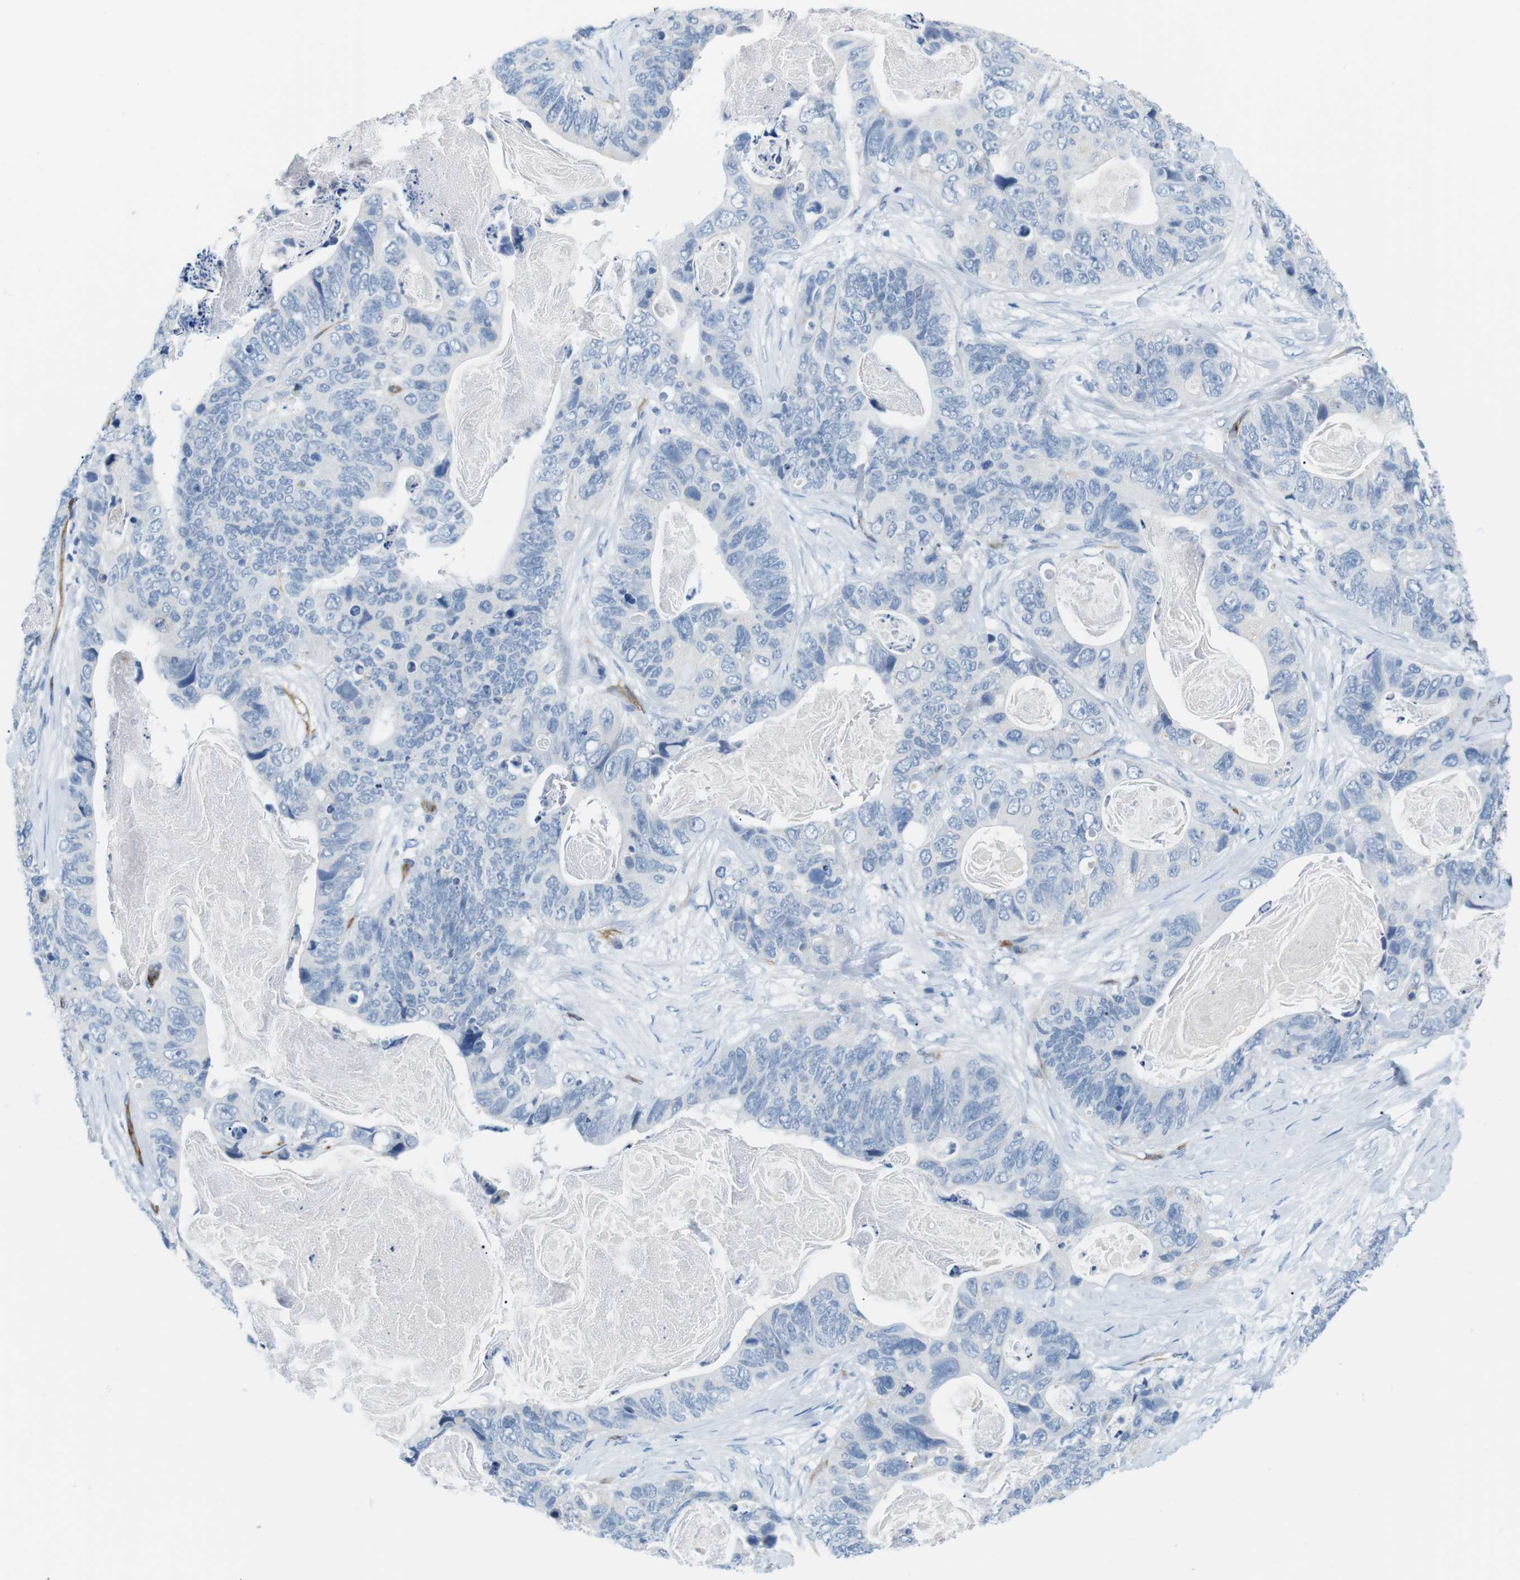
{"staining": {"intensity": "negative", "quantity": "none", "location": "none"}, "tissue": "stomach cancer", "cell_type": "Tumor cells", "image_type": "cancer", "snomed": [{"axis": "morphology", "description": "Adenocarcinoma, NOS"}, {"axis": "topography", "description": "Stomach"}], "caption": "DAB immunohistochemical staining of human adenocarcinoma (stomach) displays no significant staining in tumor cells.", "gene": "TNFRSF4", "patient": {"sex": "female", "age": 89}}